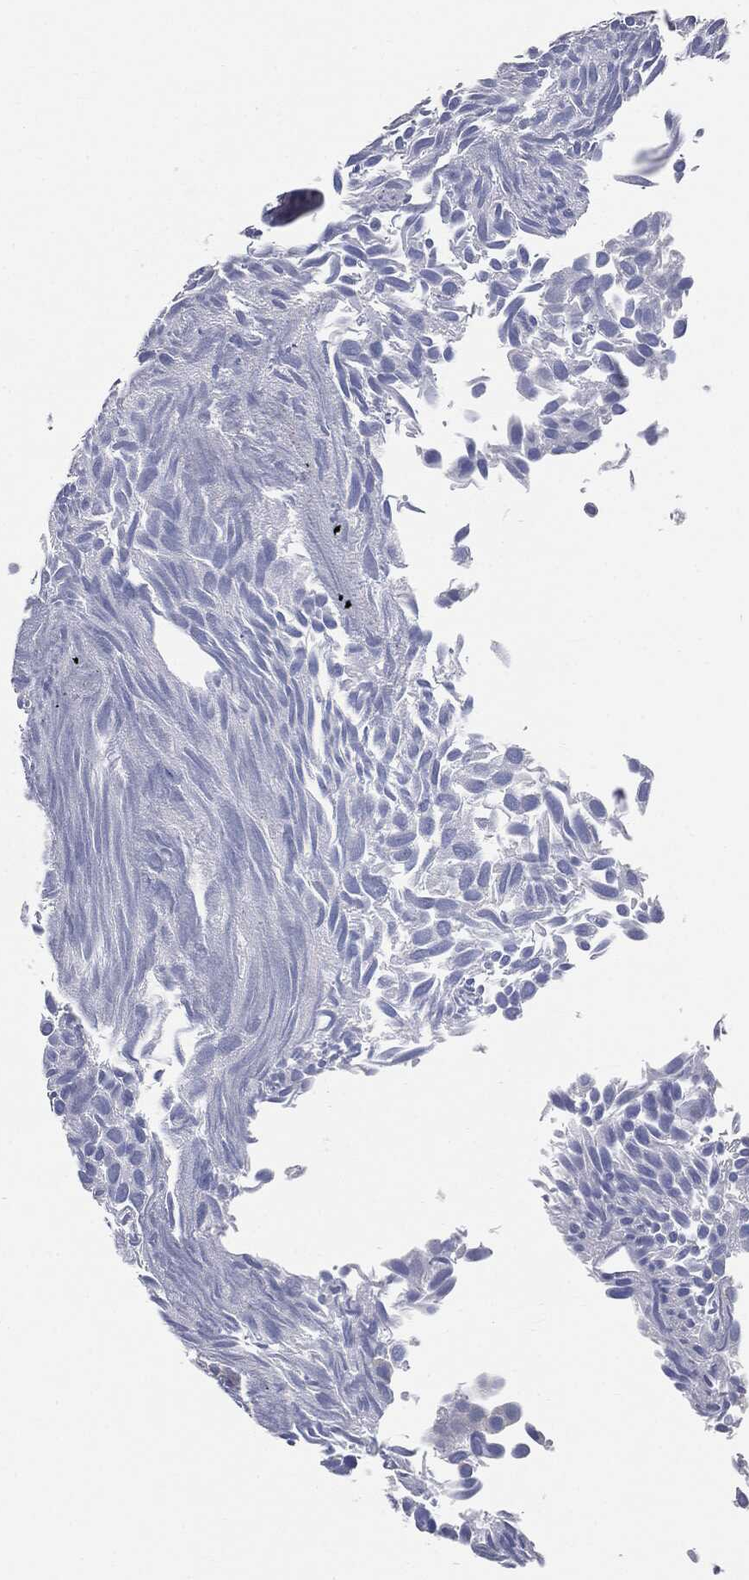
{"staining": {"intensity": "negative", "quantity": "none", "location": "none"}, "tissue": "urothelial cancer", "cell_type": "Tumor cells", "image_type": "cancer", "snomed": [{"axis": "morphology", "description": "Urothelial carcinoma, Low grade"}, {"axis": "topography", "description": "Urinary bladder"}], "caption": "Tumor cells show no significant expression in low-grade urothelial carcinoma.", "gene": "CUZD1", "patient": {"sex": "male", "age": 89}}